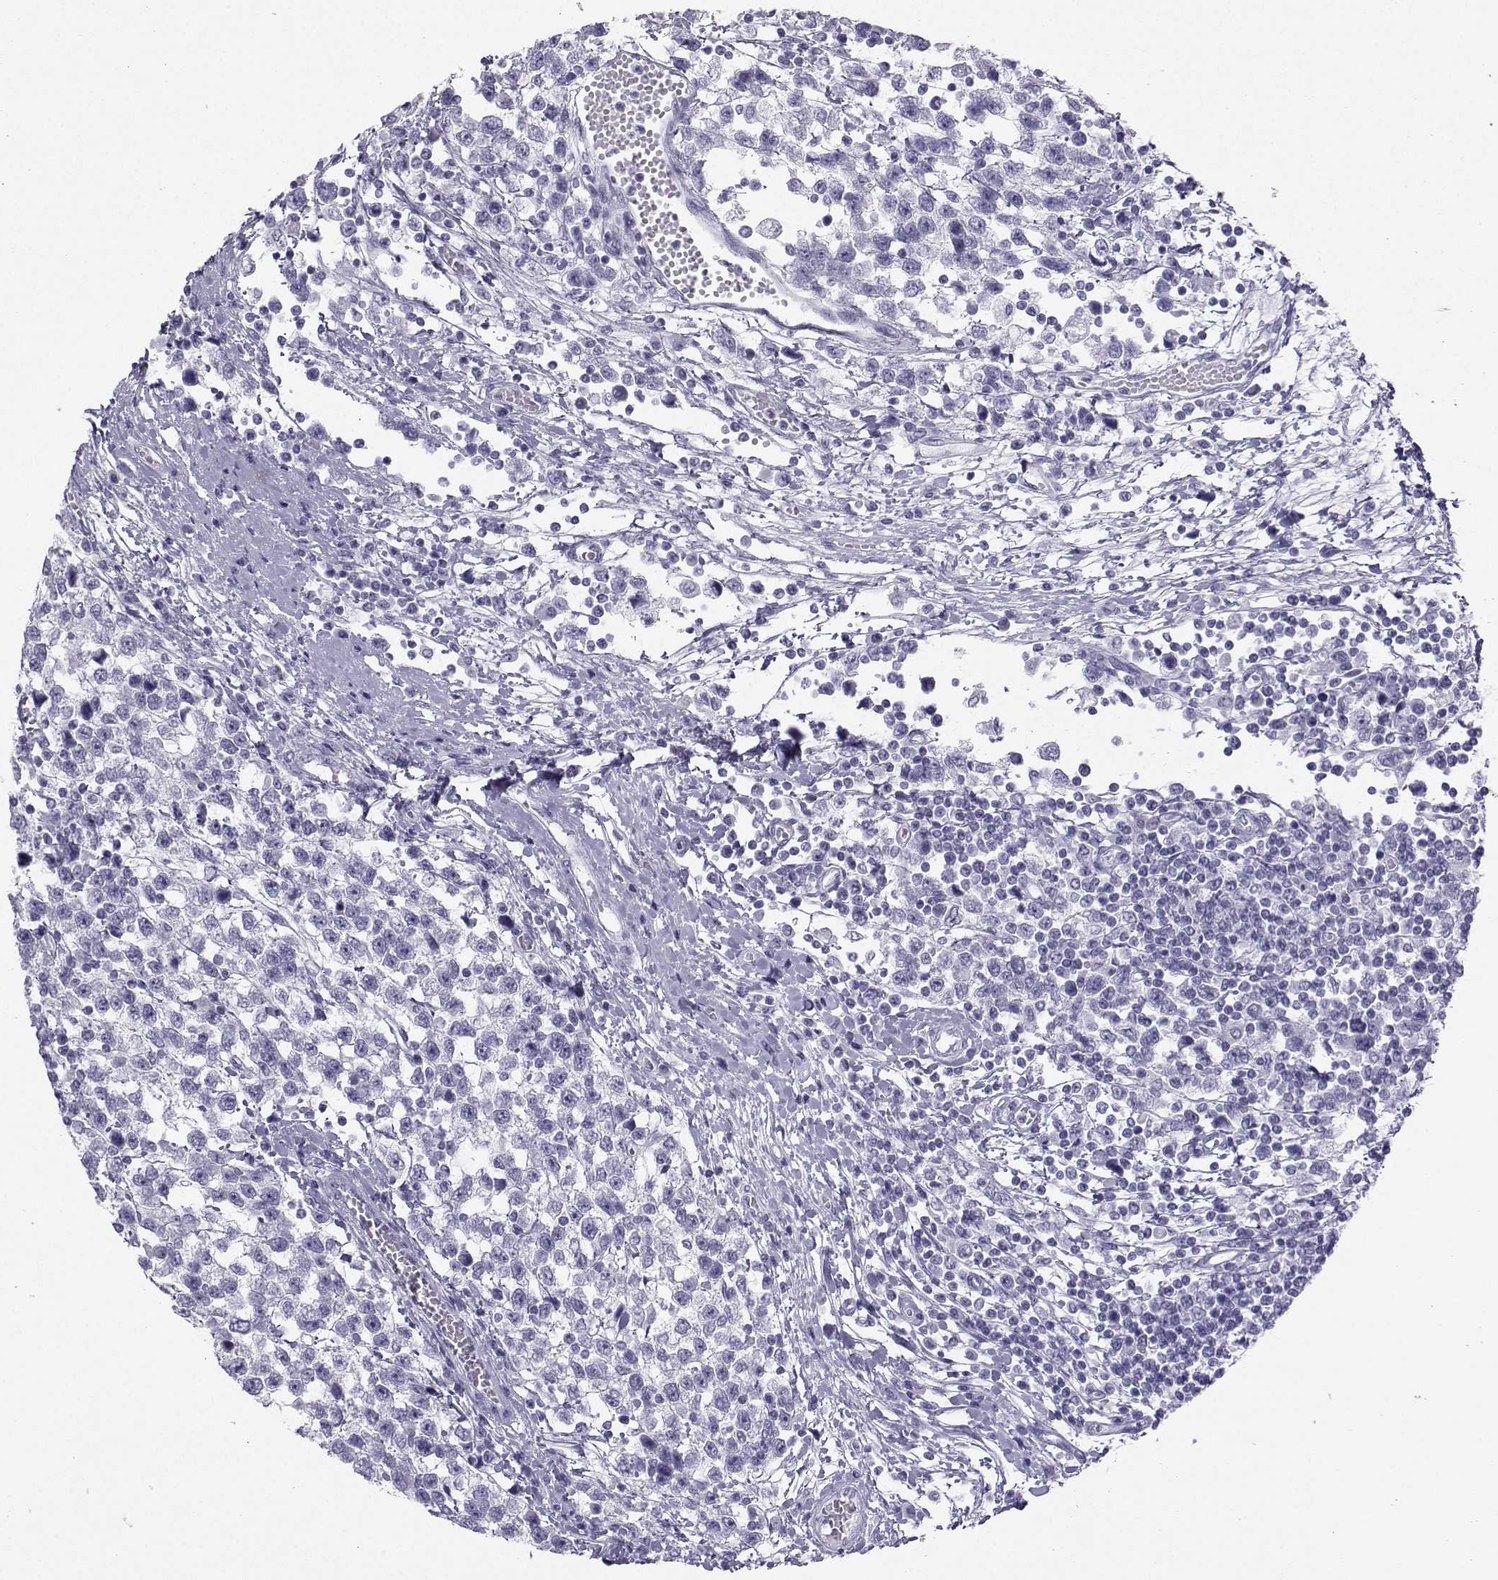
{"staining": {"intensity": "negative", "quantity": "none", "location": "none"}, "tissue": "testis cancer", "cell_type": "Tumor cells", "image_type": "cancer", "snomed": [{"axis": "morphology", "description": "Seminoma, NOS"}, {"axis": "topography", "description": "Testis"}], "caption": "Immunohistochemistry (IHC) photomicrograph of testis cancer (seminoma) stained for a protein (brown), which displays no staining in tumor cells.", "gene": "SST", "patient": {"sex": "male", "age": 34}}